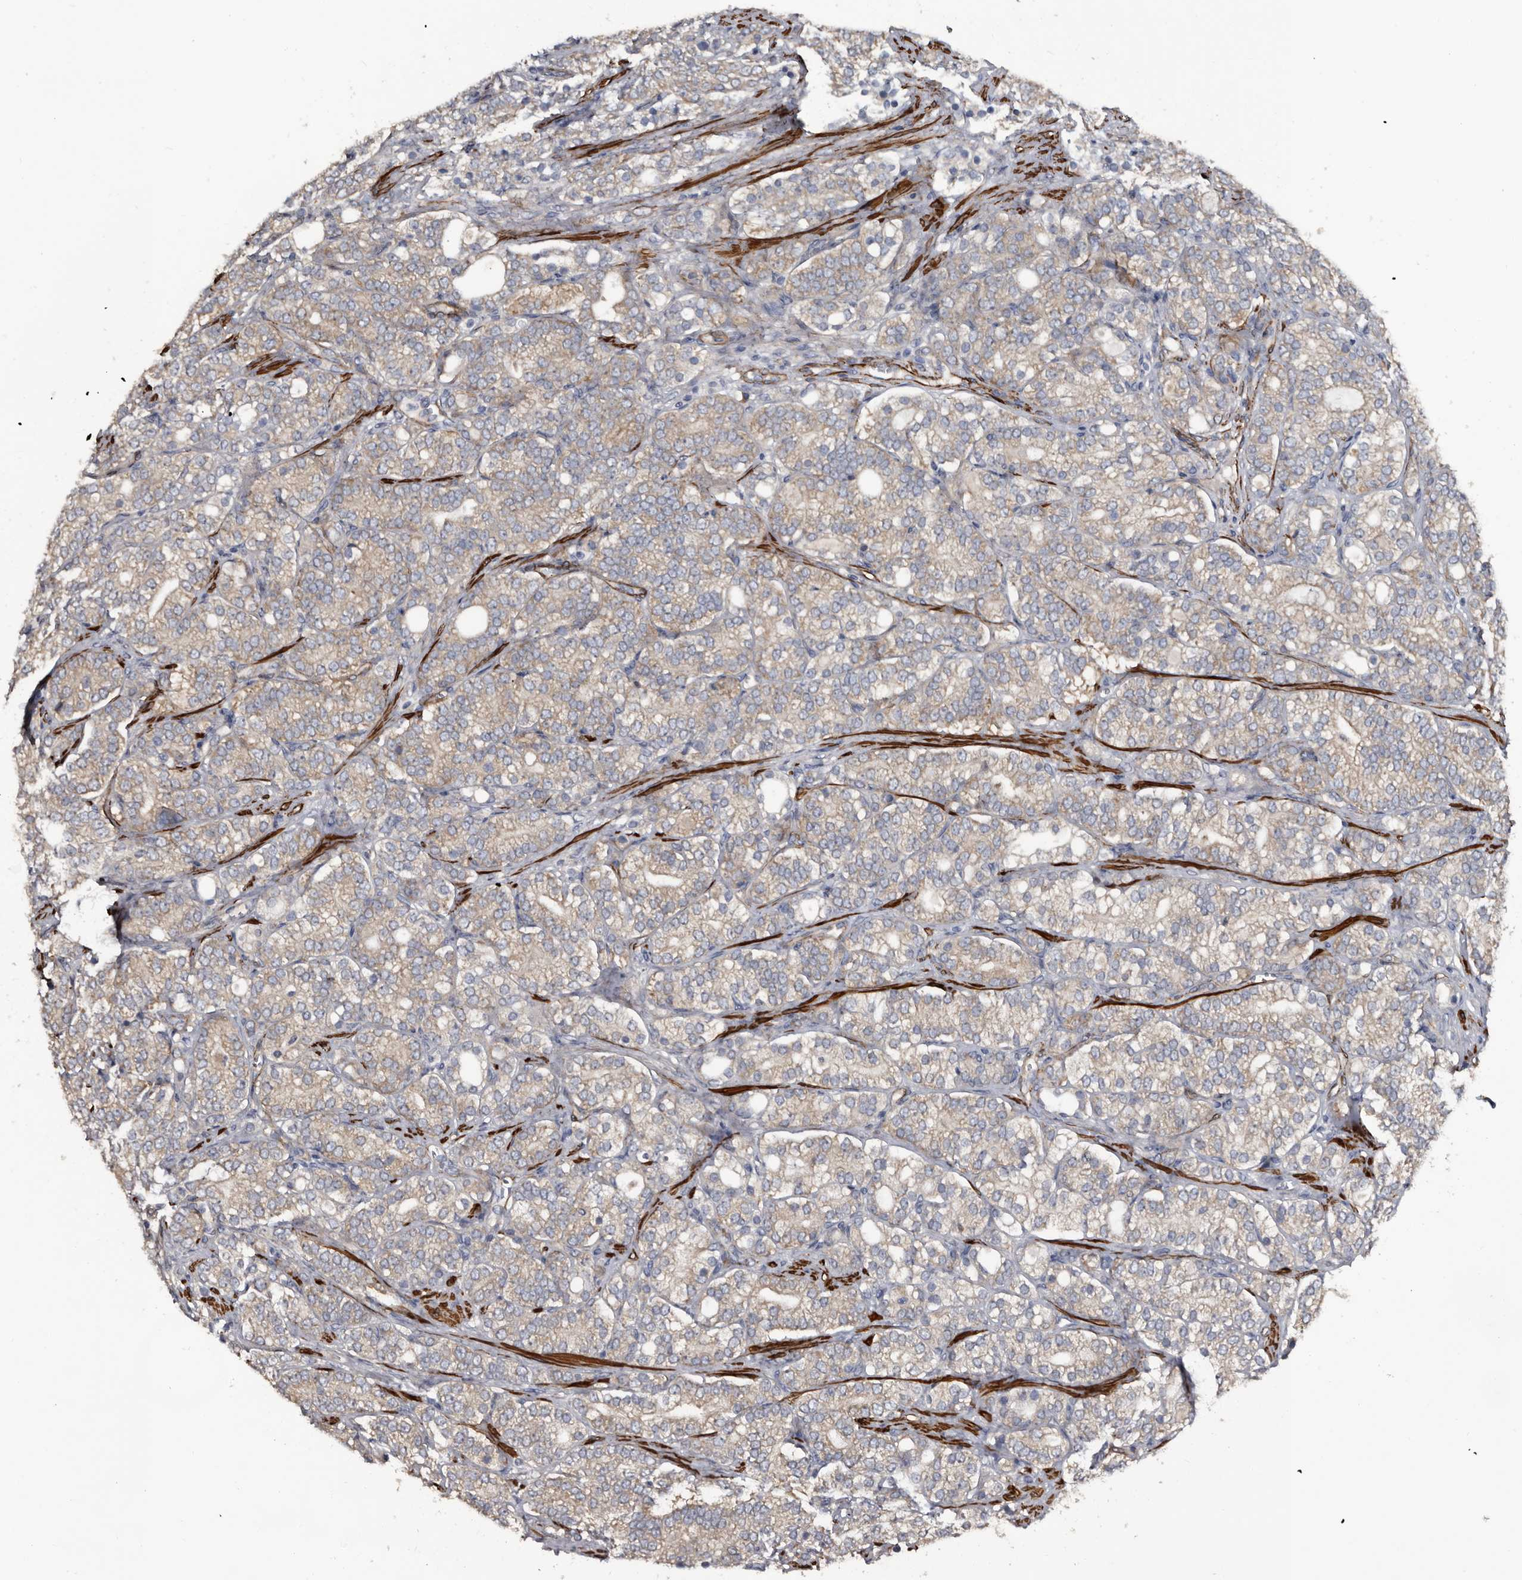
{"staining": {"intensity": "weak", "quantity": "<25%", "location": "cytoplasmic/membranous"}, "tissue": "prostate cancer", "cell_type": "Tumor cells", "image_type": "cancer", "snomed": [{"axis": "morphology", "description": "Adenocarcinoma, High grade"}, {"axis": "topography", "description": "Prostate"}], "caption": "The image demonstrates no significant expression in tumor cells of prostate cancer.", "gene": "IARS1", "patient": {"sex": "male", "age": 57}}